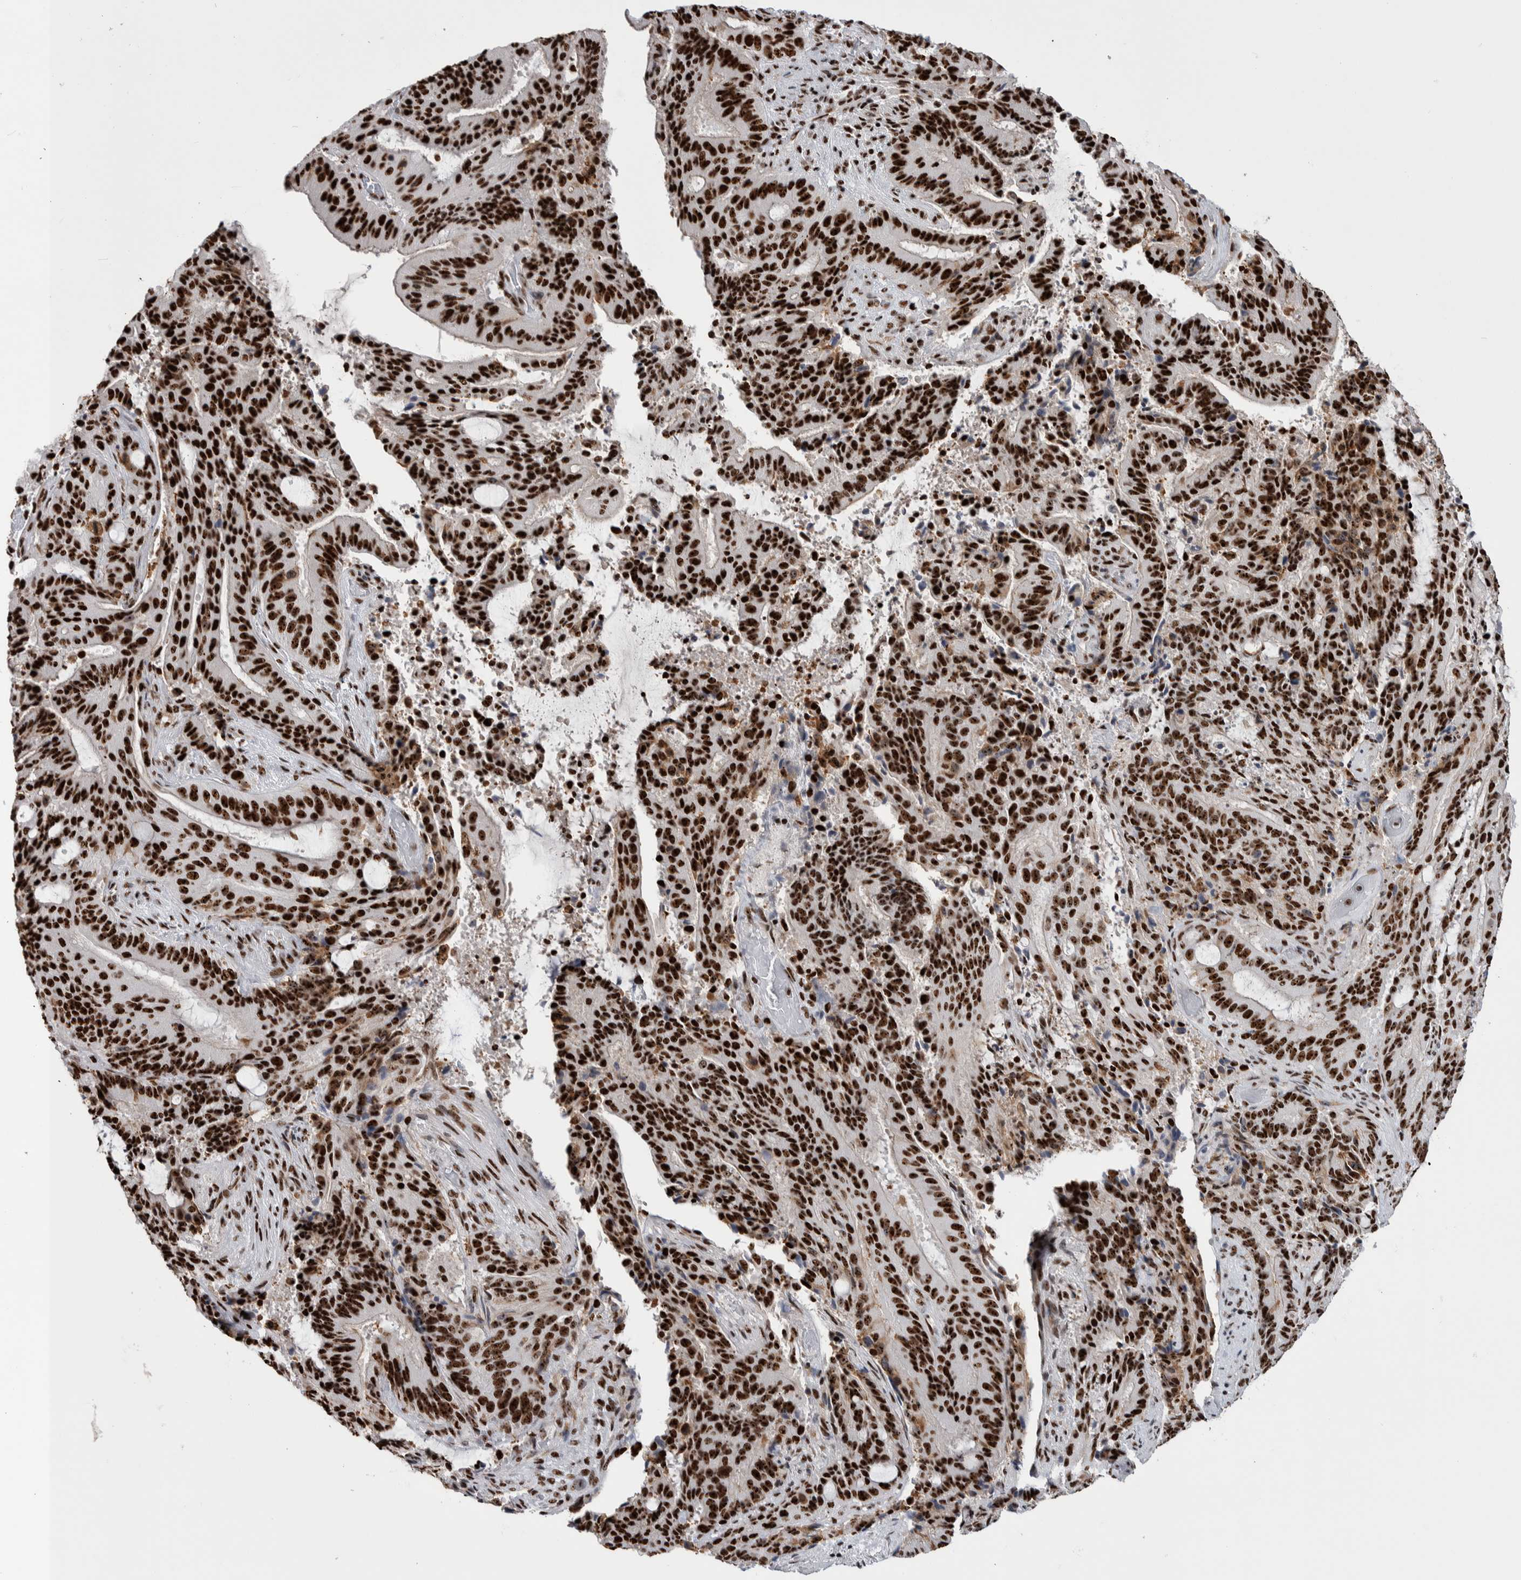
{"staining": {"intensity": "strong", "quantity": ">75%", "location": "nuclear"}, "tissue": "liver cancer", "cell_type": "Tumor cells", "image_type": "cancer", "snomed": [{"axis": "morphology", "description": "Normal tissue, NOS"}, {"axis": "morphology", "description": "Cholangiocarcinoma"}, {"axis": "topography", "description": "Liver"}, {"axis": "topography", "description": "Peripheral nerve tissue"}], "caption": "An image showing strong nuclear staining in approximately >75% of tumor cells in liver cancer (cholangiocarcinoma), as visualized by brown immunohistochemical staining.", "gene": "NCL", "patient": {"sex": "female", "age": 73}}